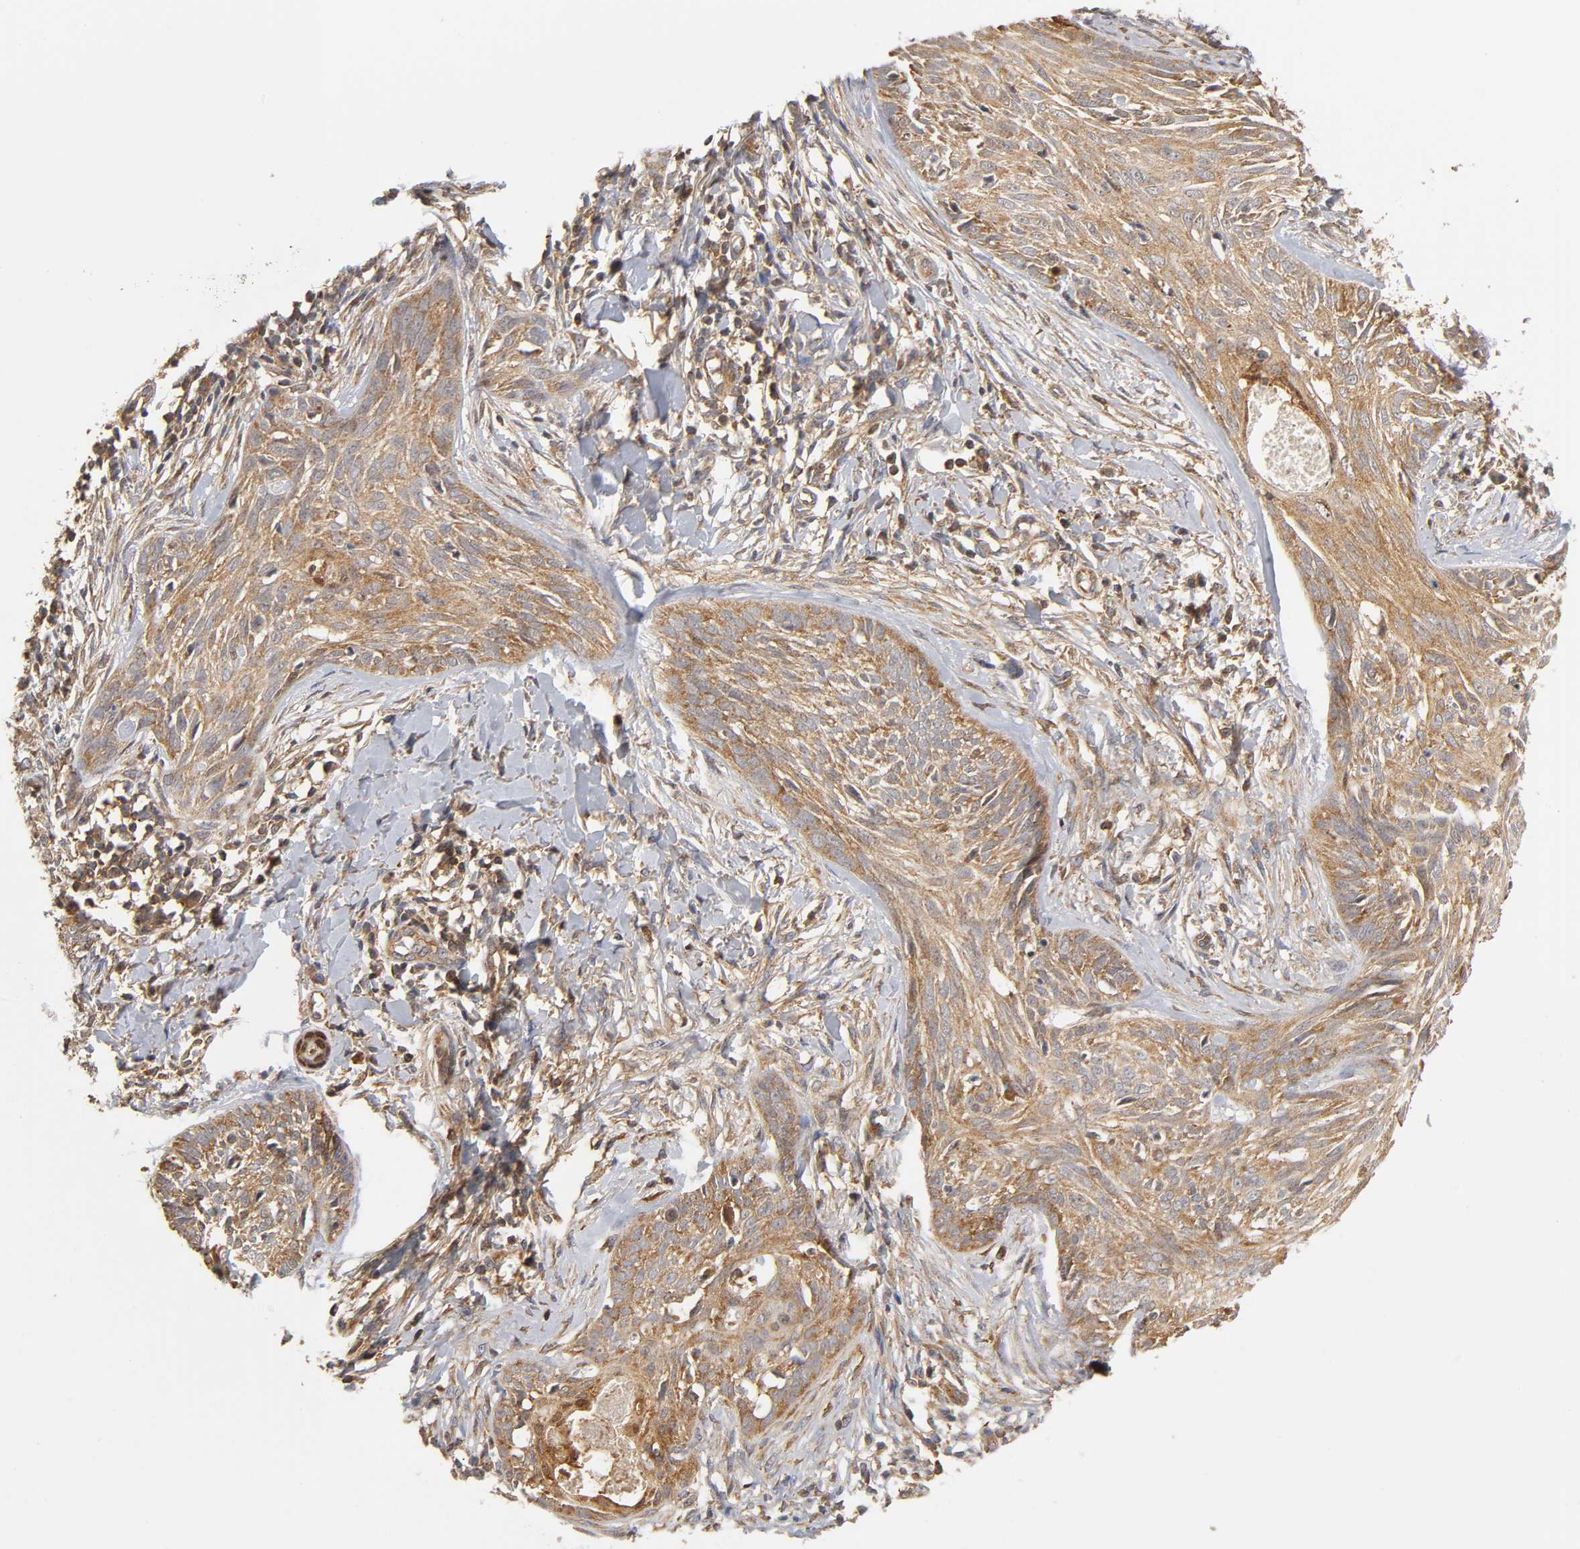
{"staining": {"intensity": "moderate", "quantity": ">75%", "location": "cytoplasmic/membranous"}, "tissue": "skin cancer", "cell_type": "Tumor cells", "image_type": "cancer", "snomed": [{"axis": "morphology", "description": "Normal tissue, NOS"}, {"axis": "morphology", "description": "Basal cell carcinoma"}, {"axis": "topography", "description": "Skin"}], "caption": "Protein expression analysis of human basal cell carcinoma (skin) reveals moderate cytoplasmic/membranous expression in about >75% of tumor cells. (IHC, brightfield microscopy, high magnification).", "gene": "PAFAH1B1", "patient": {"sex": "male", "age": 71}}